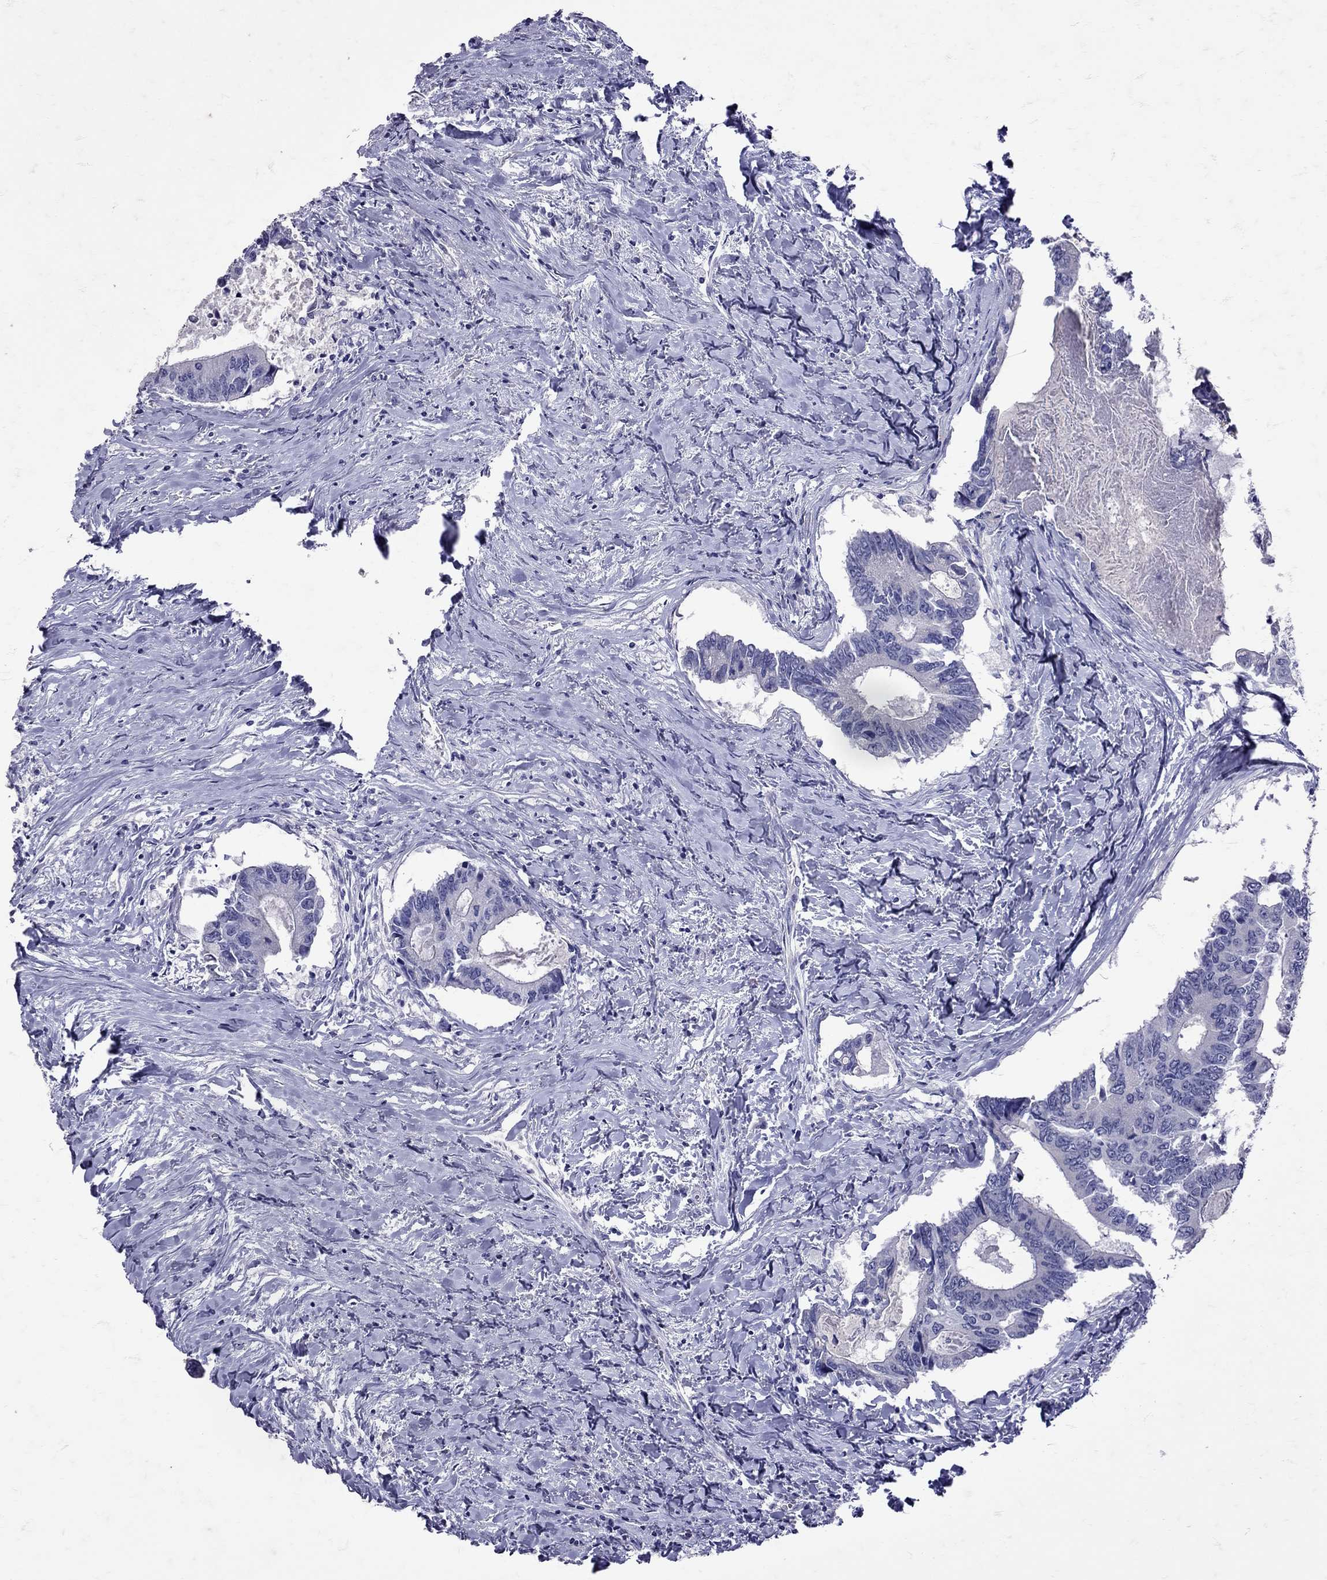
{"staining": {"intensity": "negative", "quantity": "none", "location": "none"}, "tissue": "colorectal cancer", "cell_type": "Tumor cells", "image_type": "cancer", "snomed": [{"axis": "morphology", "description": "Adenocarcinoma, NOS"}, {"axis": "topography", "description": "Colon"}], "caption": "Adenocarcinoma (colorectal) was stained to show a protein in brown. There is no significant staining in tumor cells. (IHC, brightfield microscopy, high magnification).", "gene": "SST", "patient": {"sex": "male", "age": 53}}